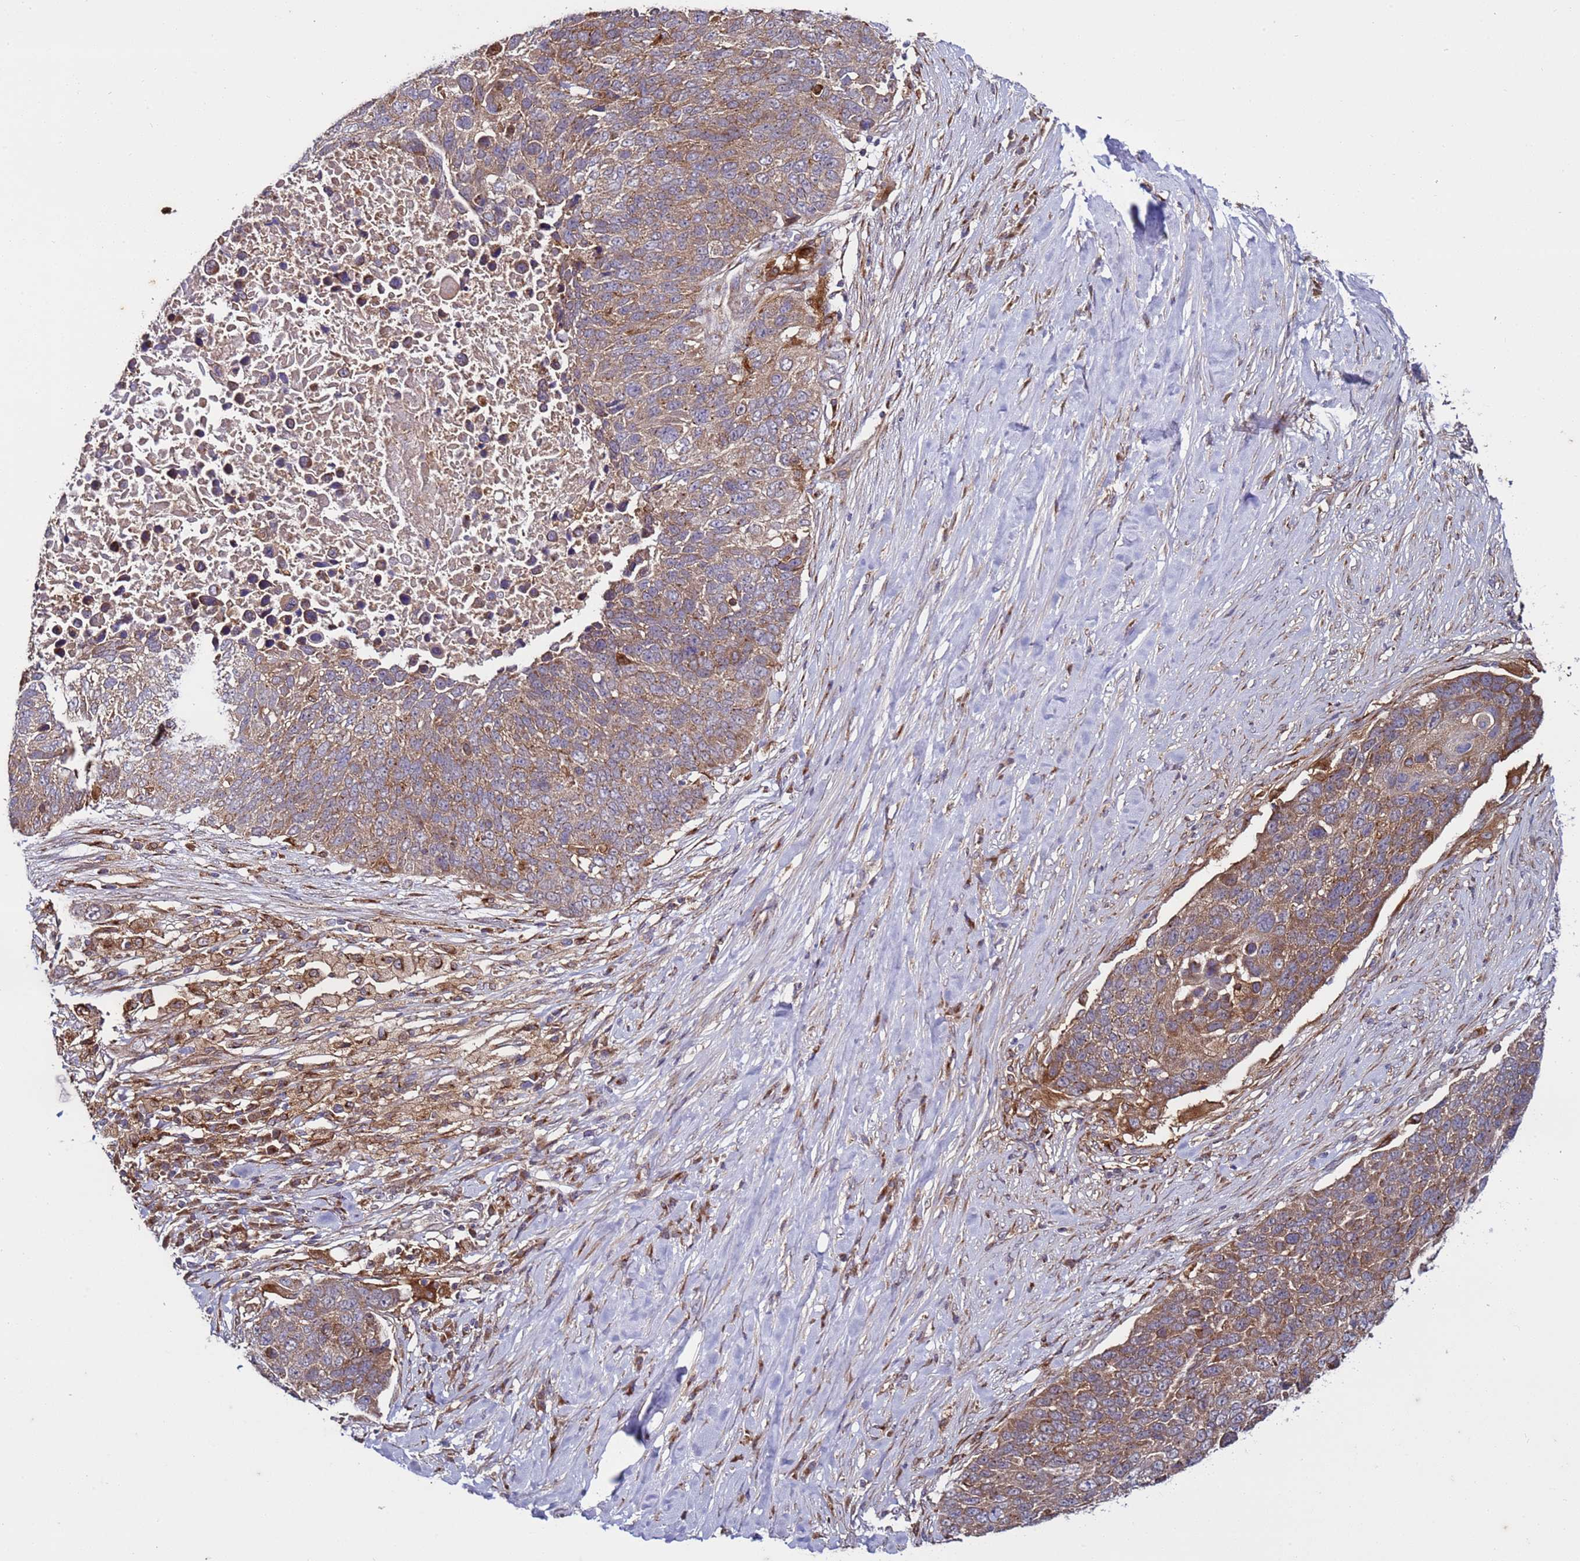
{"staining": {"intensity": "moderate", "quantity": ">75%", "location": "cytoplasmic/membranous"}, "tissue": "lung cancer", "cell_type": "Tumor cells", "image_type": "cancer", "snomed": [{"axis": "morphology", "description": "Normal tissue, NOS"}, {"axis": "morphology", "description": "Squamous cell carcinoma, NOS"}, {"axis": "topography", "description": "Lymph node"}, {"axis": "topography", "description": "Lung"}], "caption": "Immunohistochemistry histopathology image of human lung squamous cell carcinoma stained for a protein (brown), which exhibits medium levels of moderate cytoplasmic/membranous positivity in about >75% of tumor cells.", "gene": "TMEM176B", "patient": {"sex": "male", "age": 66}}